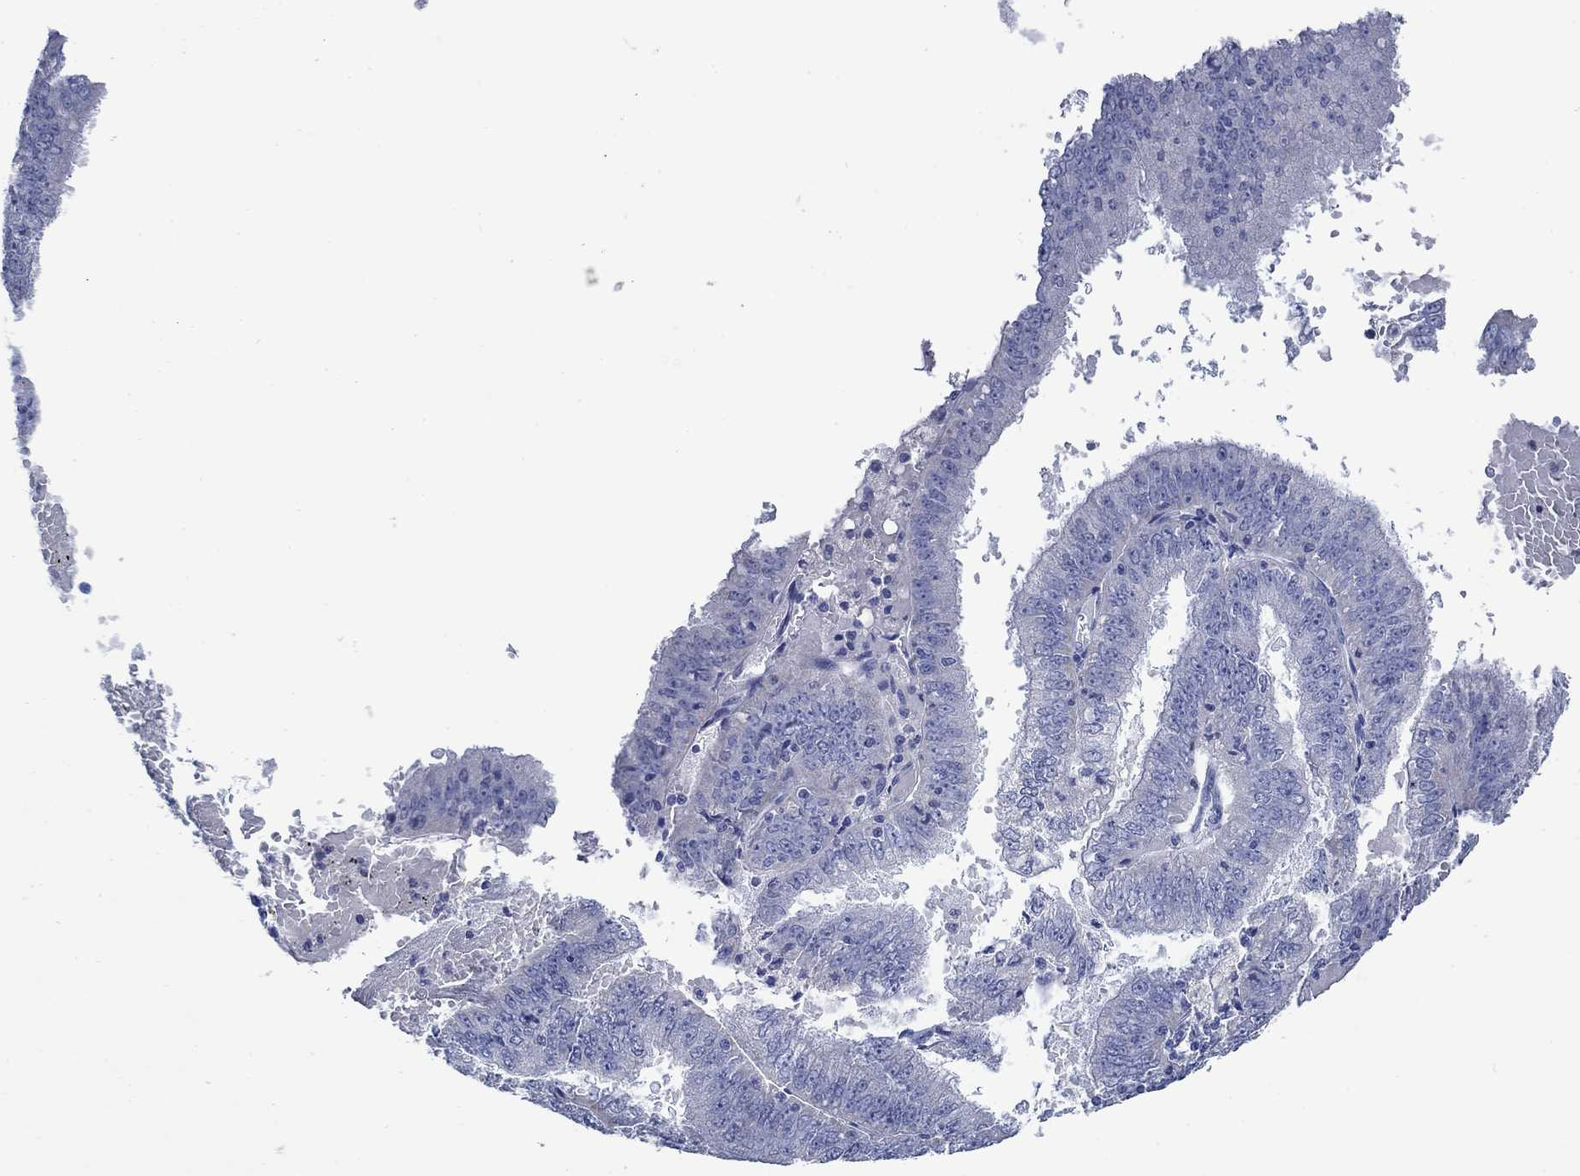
{"staining": {"intensity": "negative", "quantity": "none", "location": "none"}, "tissue": "endometrial cancer", "cell_type": "Tumor cells", "image_type": "cancer", "snomed": [{"axis": "morphology", "description": "Adenocarcinoma, NOS"}, {"axis": "topography", "description": "Endometrium"}], "caption": "The micrograph reveals no significant positivity in tumor cells of endometrial adenocarcinoma.", "gene": "TRIM16", "patient": {"sex": "female", "age": 66}}